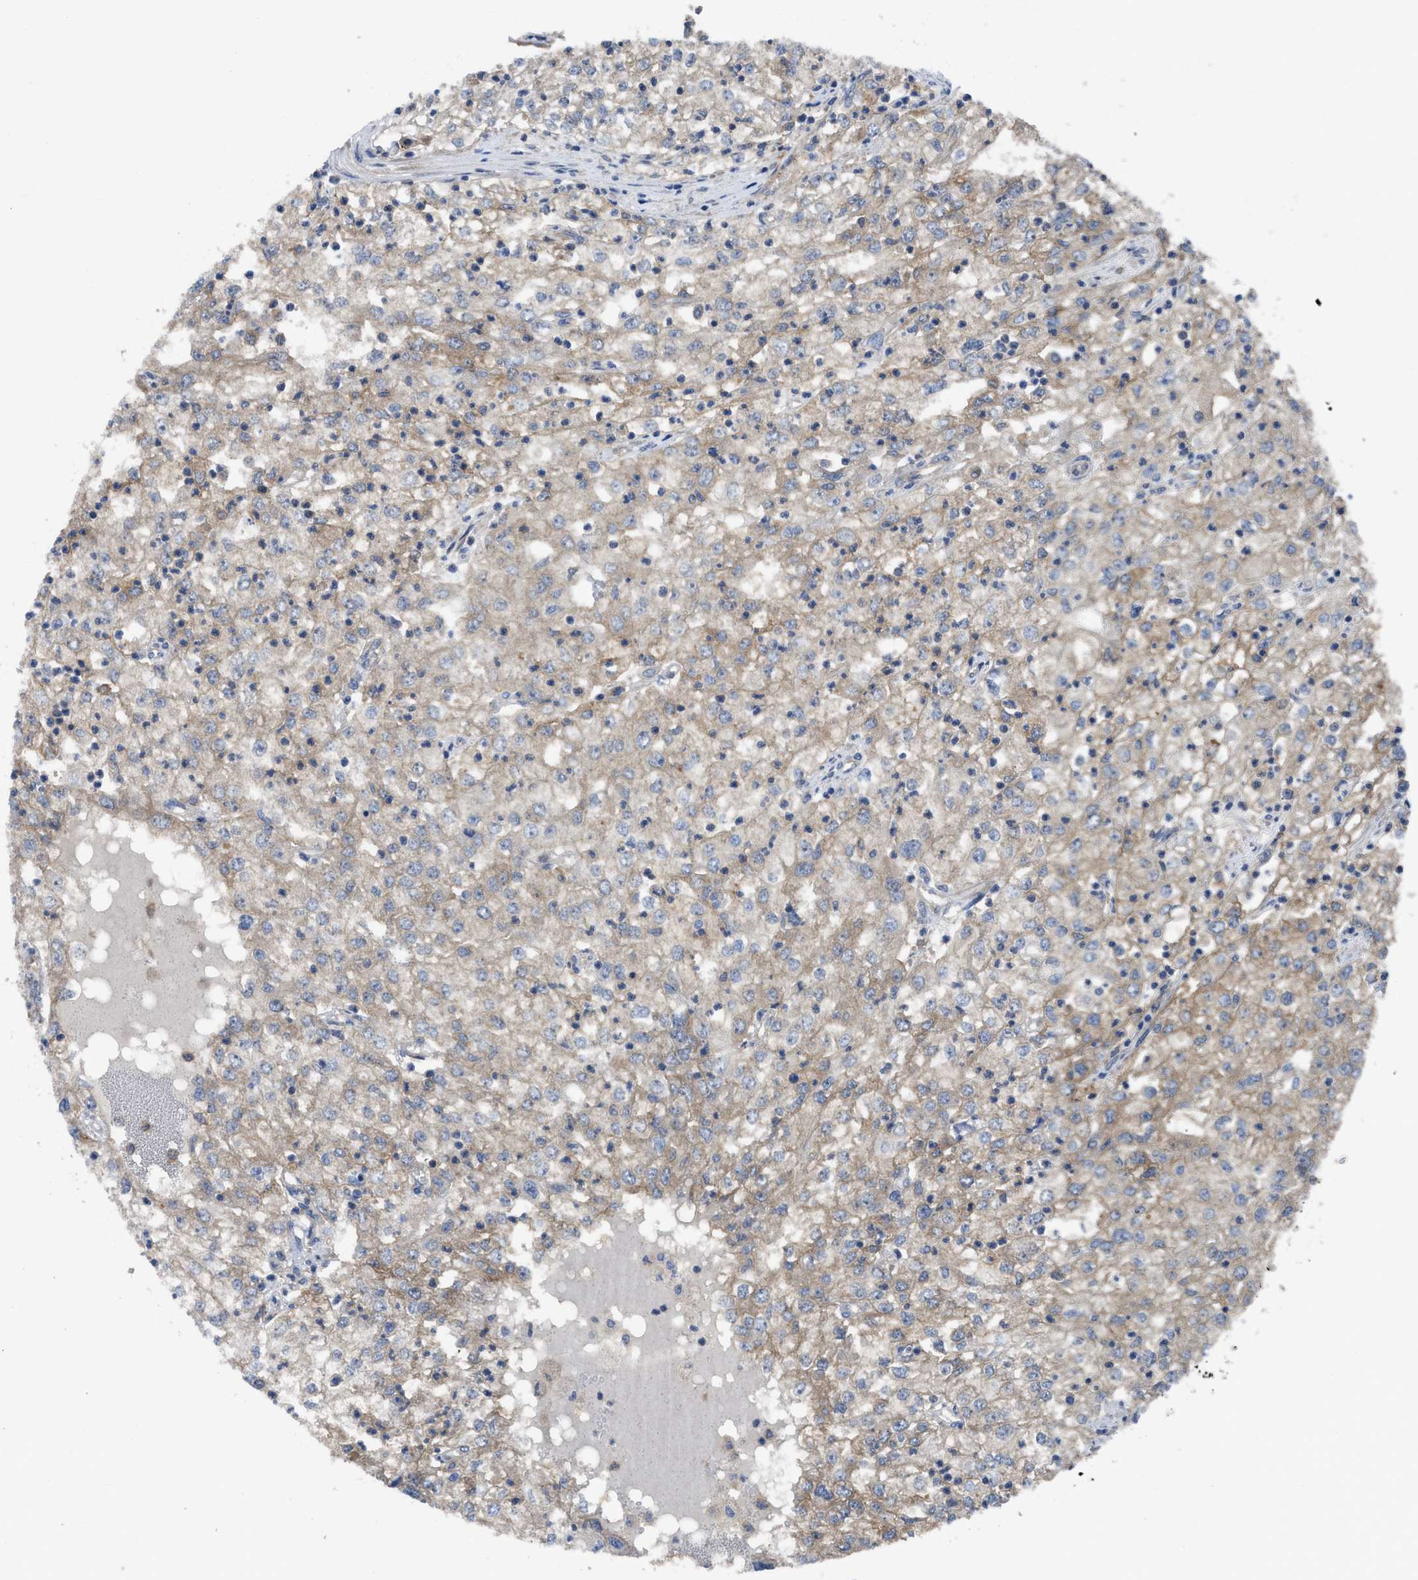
{"staining": {"intensity": "negative", "quantity": "none", "location": "none"}, "tissue": "renal cancer", "cell_type": "Tumor cells", "image_type": "cancer", "snomed": [{"axis": "morphology", "description": "Adenocarcinoma, NOS"}, {"axis": "topography", "description": "Kidney"}], "caption": "Protein analysis of renal cancer (adenocarcinoma) displays no significant staining in tumor cells.", "gene": "PANX1", "patient": {"sex": "female", "age": 54}}